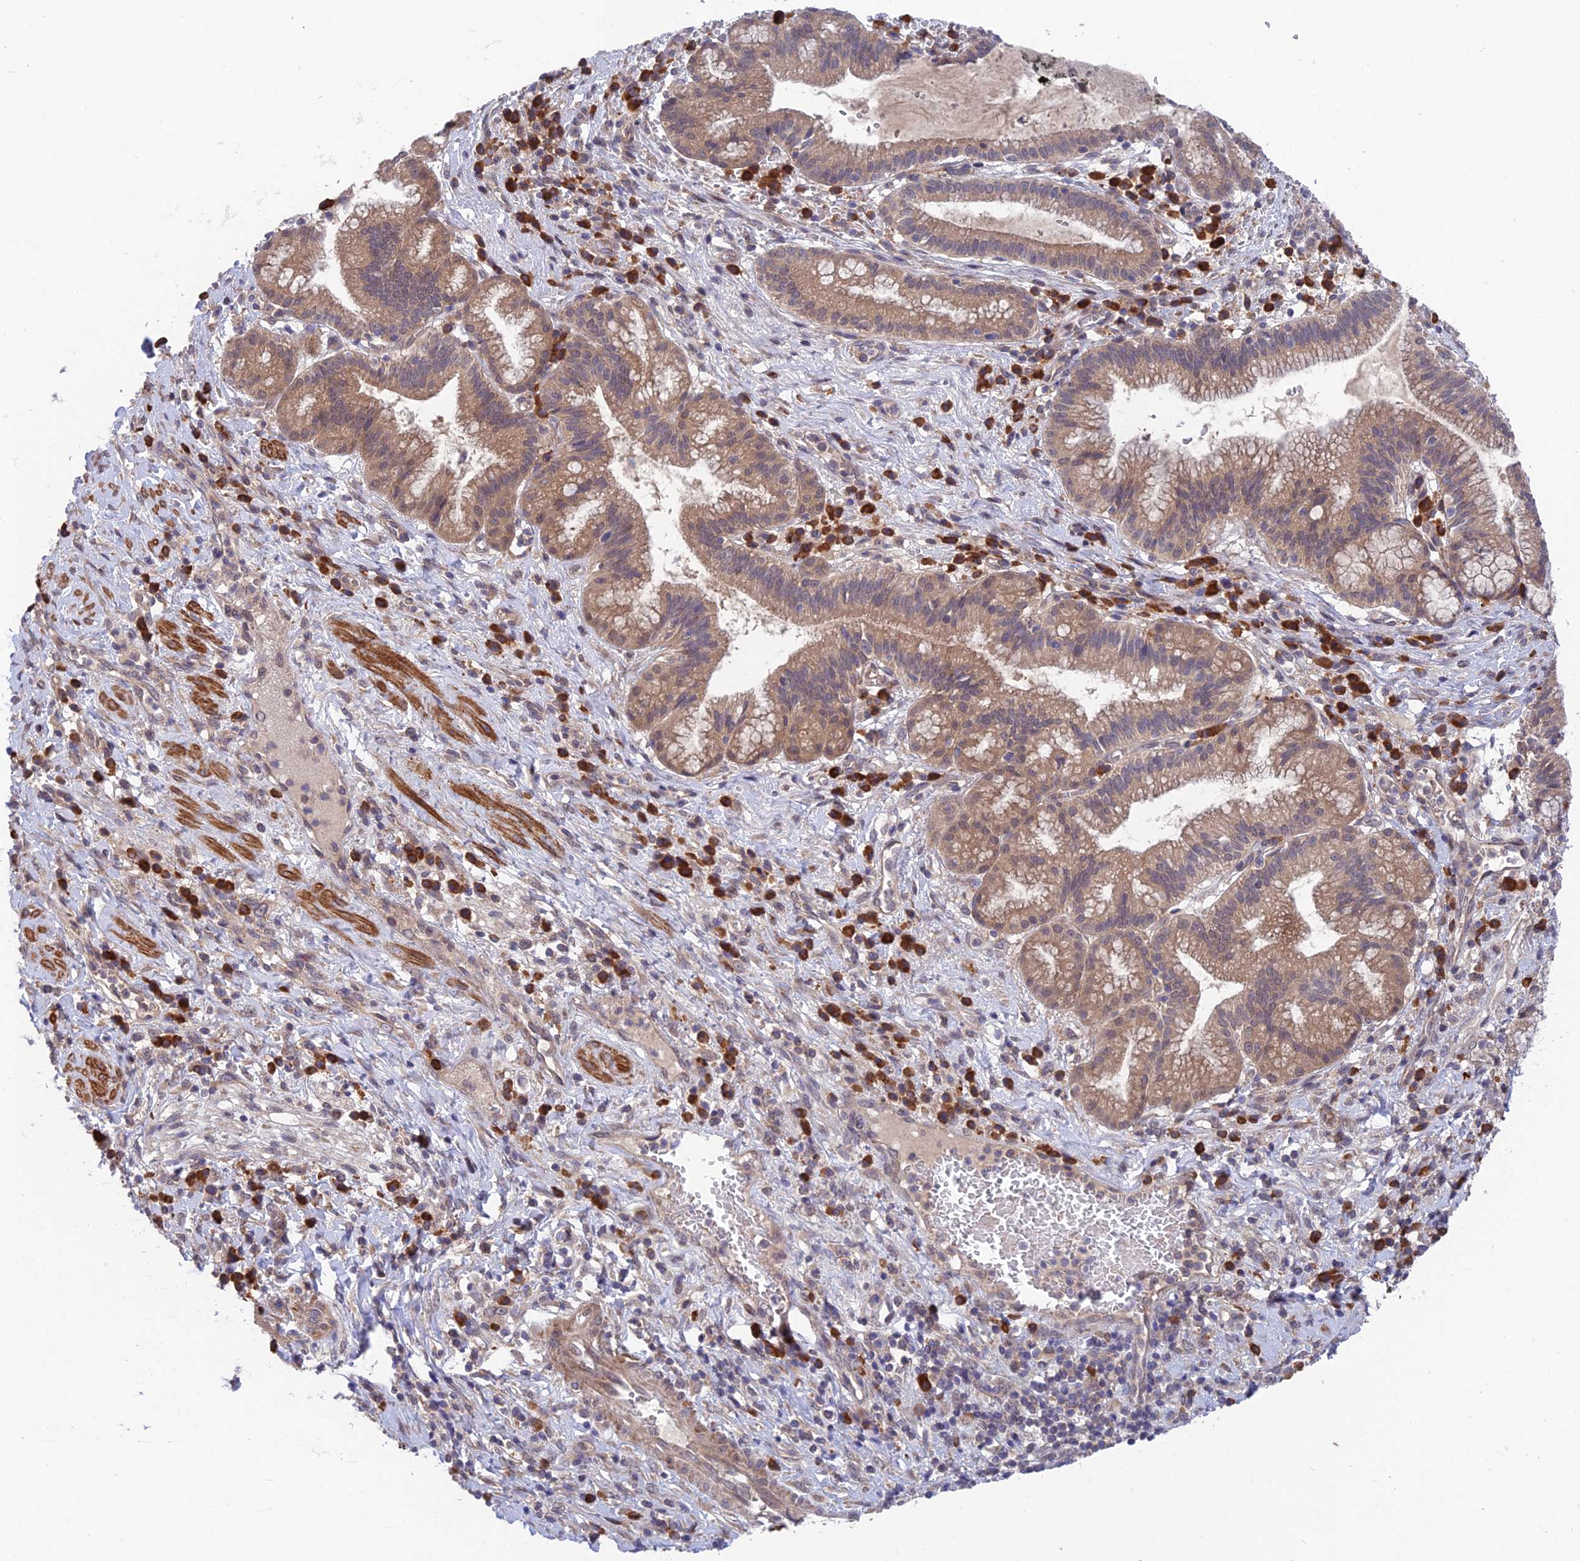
{"staining": {"intensity": "moderate", "quantity": "25%-75%", "location": "cytoplasmic/membranous"}, "tissue": "pancreatic cancer", "cell_type": "Tumor cells", "image_type": "cancer", "snomed": [{"axis": "morphology", "description": "Adenocarcinoma, NOS"}, {"axis": "topography", "description": "Pancreas"}], "caption": "This is an image of immunohistochemistry staining of adenocarcinoma (pancreatic), which shows moderate staining in the cytoplasmic/membranous of tumor cells.", "gene": "UROS", "patient": {"sex": "male", "age": 72}}